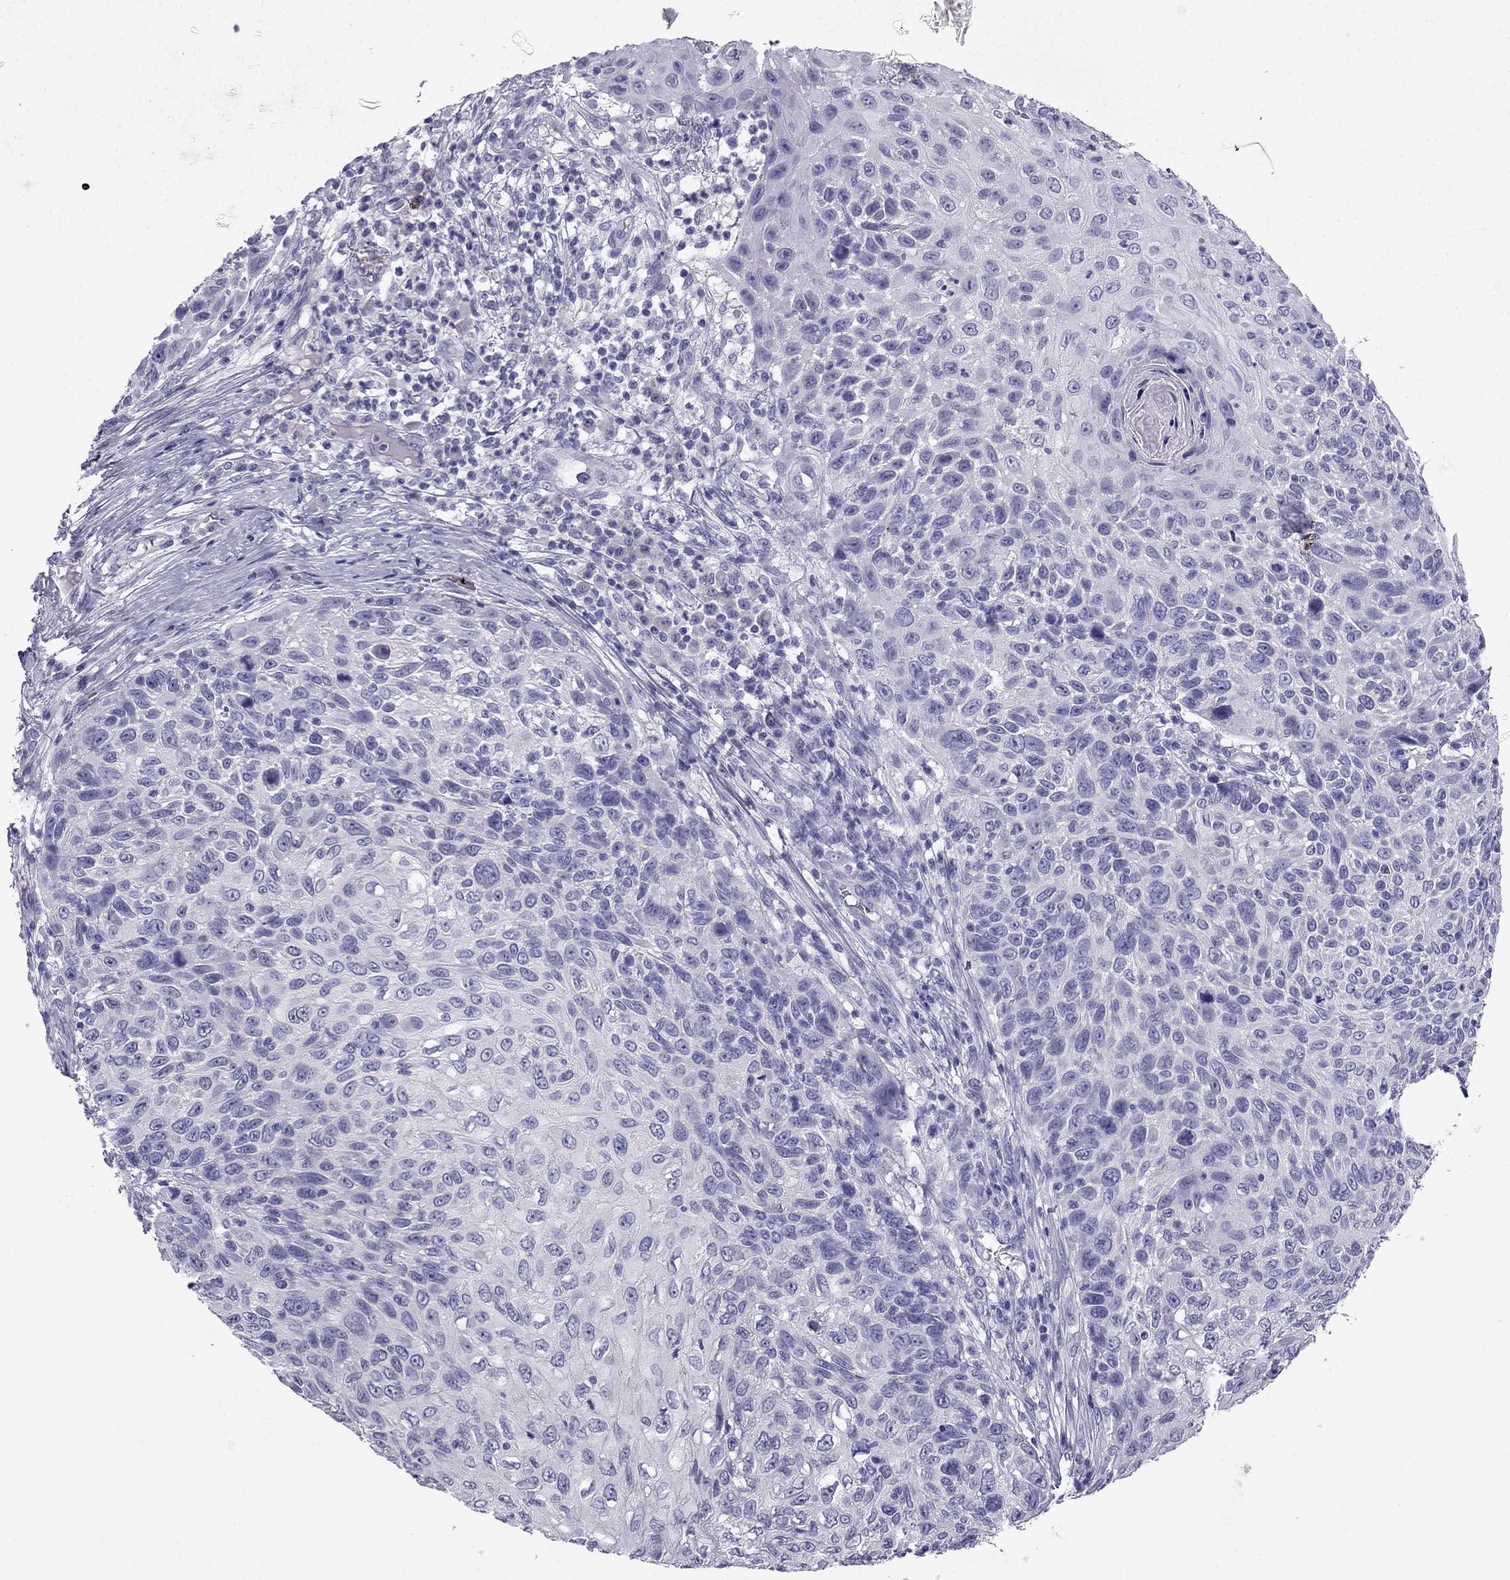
{"staining": {"intensity": "negative", "quantity": "none", "location": "none"}, "tissue": "skin cancer", "cell_type": "Tumor cells", "image_type": "cancer", "snomed": [{"axis": "morphology", "description": "Squamous cell carcinoma, NOS"}, {"axis": "topography", "description": "Skin"}], "caption": "An immunohistochemistry micrograph of skin squamous cell carcinoma is shown. There is no staining in tumor cells of skin squamous cell carcinoma. Brightfield microscopy of immunohistochemistry (IHC) stained with DAB (3,3'-diaminobenzidine) (brown) and hematoxylin (blue), captured at high magnification.", "gene": "NPTX1", "patient": {"sex": "male", "age": 92}}